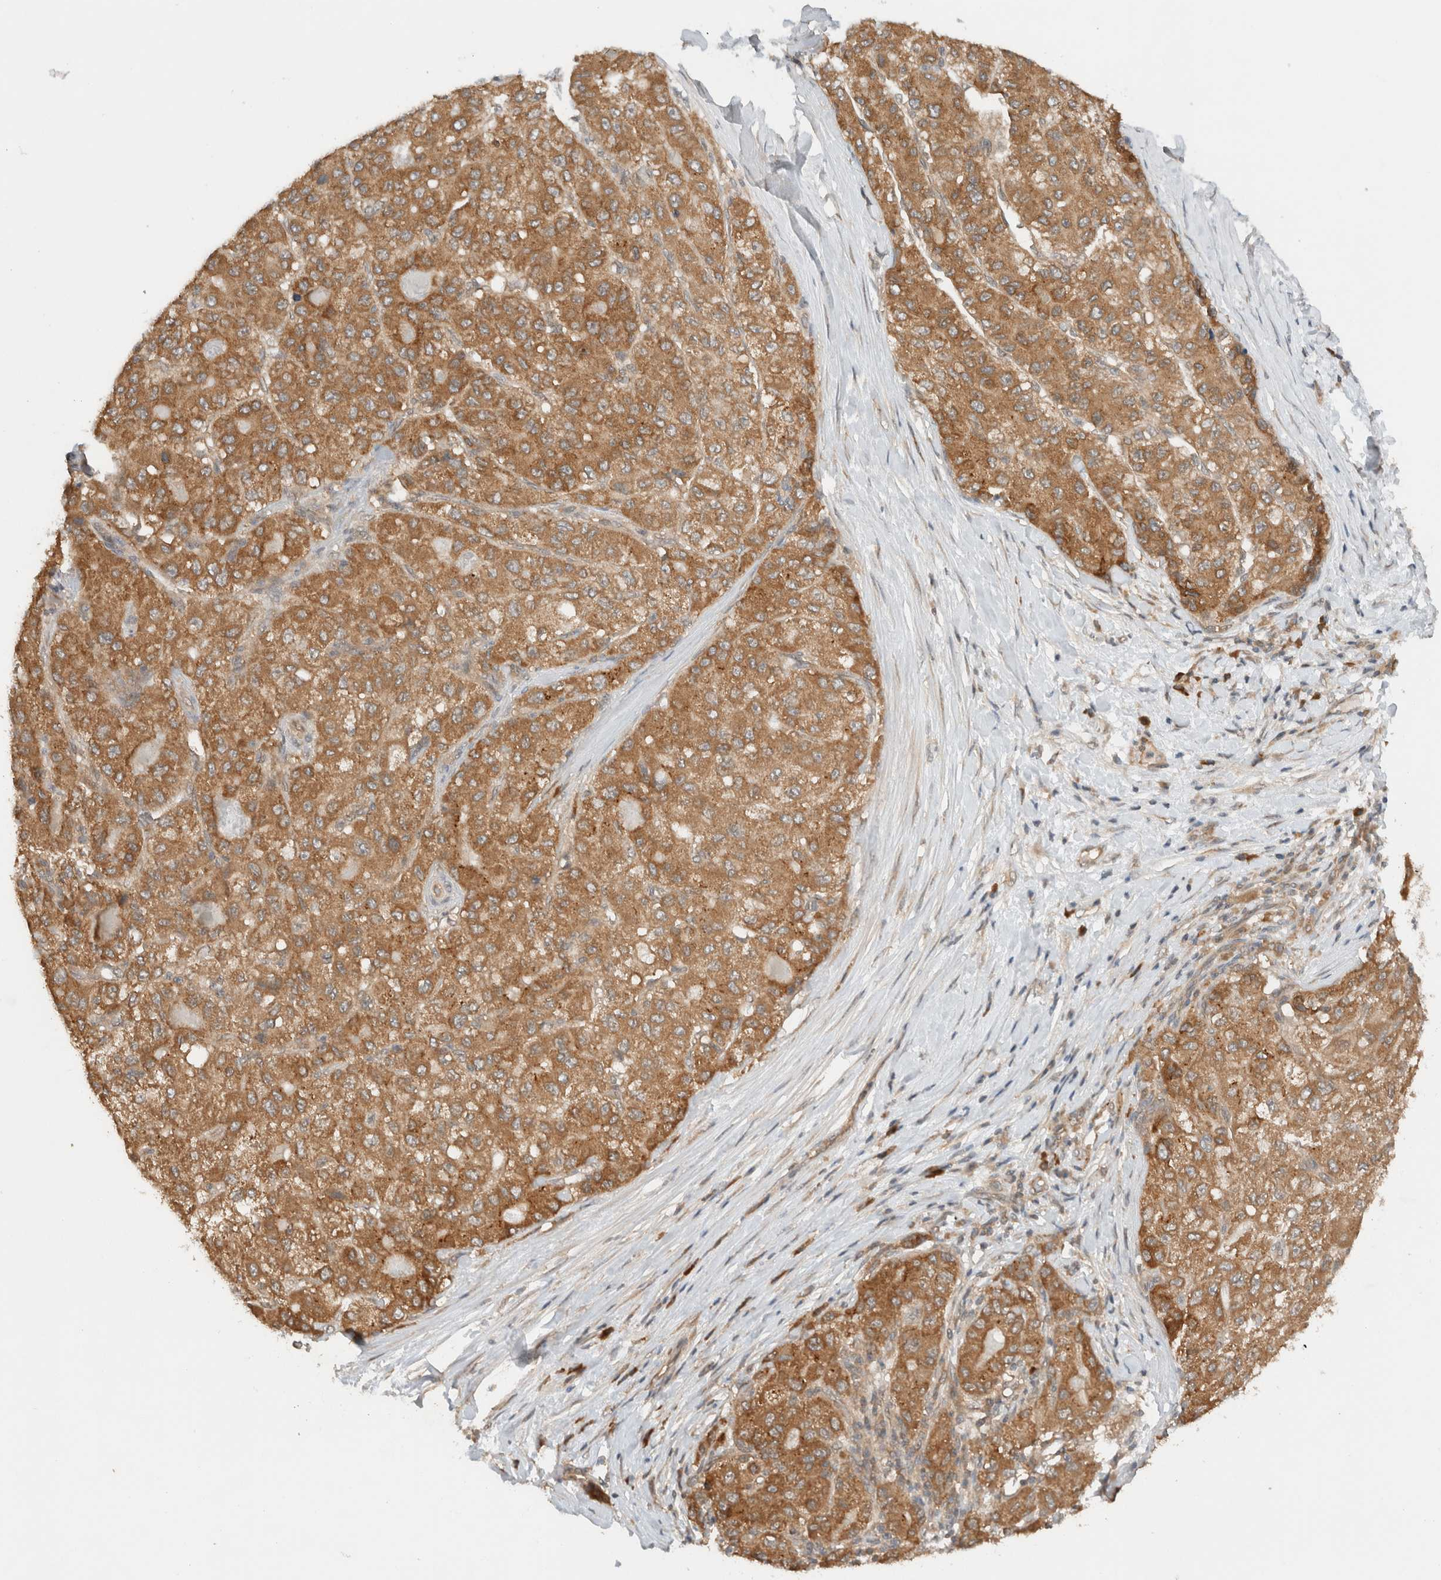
{"staining": {"intensity": "moderate", "quantity": ">75%", "location": "cytoplasmic/membranous"}, "tissue": "liver cancer", "cell_type": "Tumor cells", "image_type": "cancer", "snomed": [{"axis": "morphology", "description": "Carcinoma, Hepatocellular, NOS"}, {"axis": "topography", "description": "Liver"}], "caption": "A histopathology image showing moderate cytoplasmic/membranous positivity in approximately >75% of tumor cells in liver hepatocellular carcinoma, as visualized by brown immunohistochemical staining.", "gene": "ARFGEF2", "patient": {"sex": "male", "age": 80}}